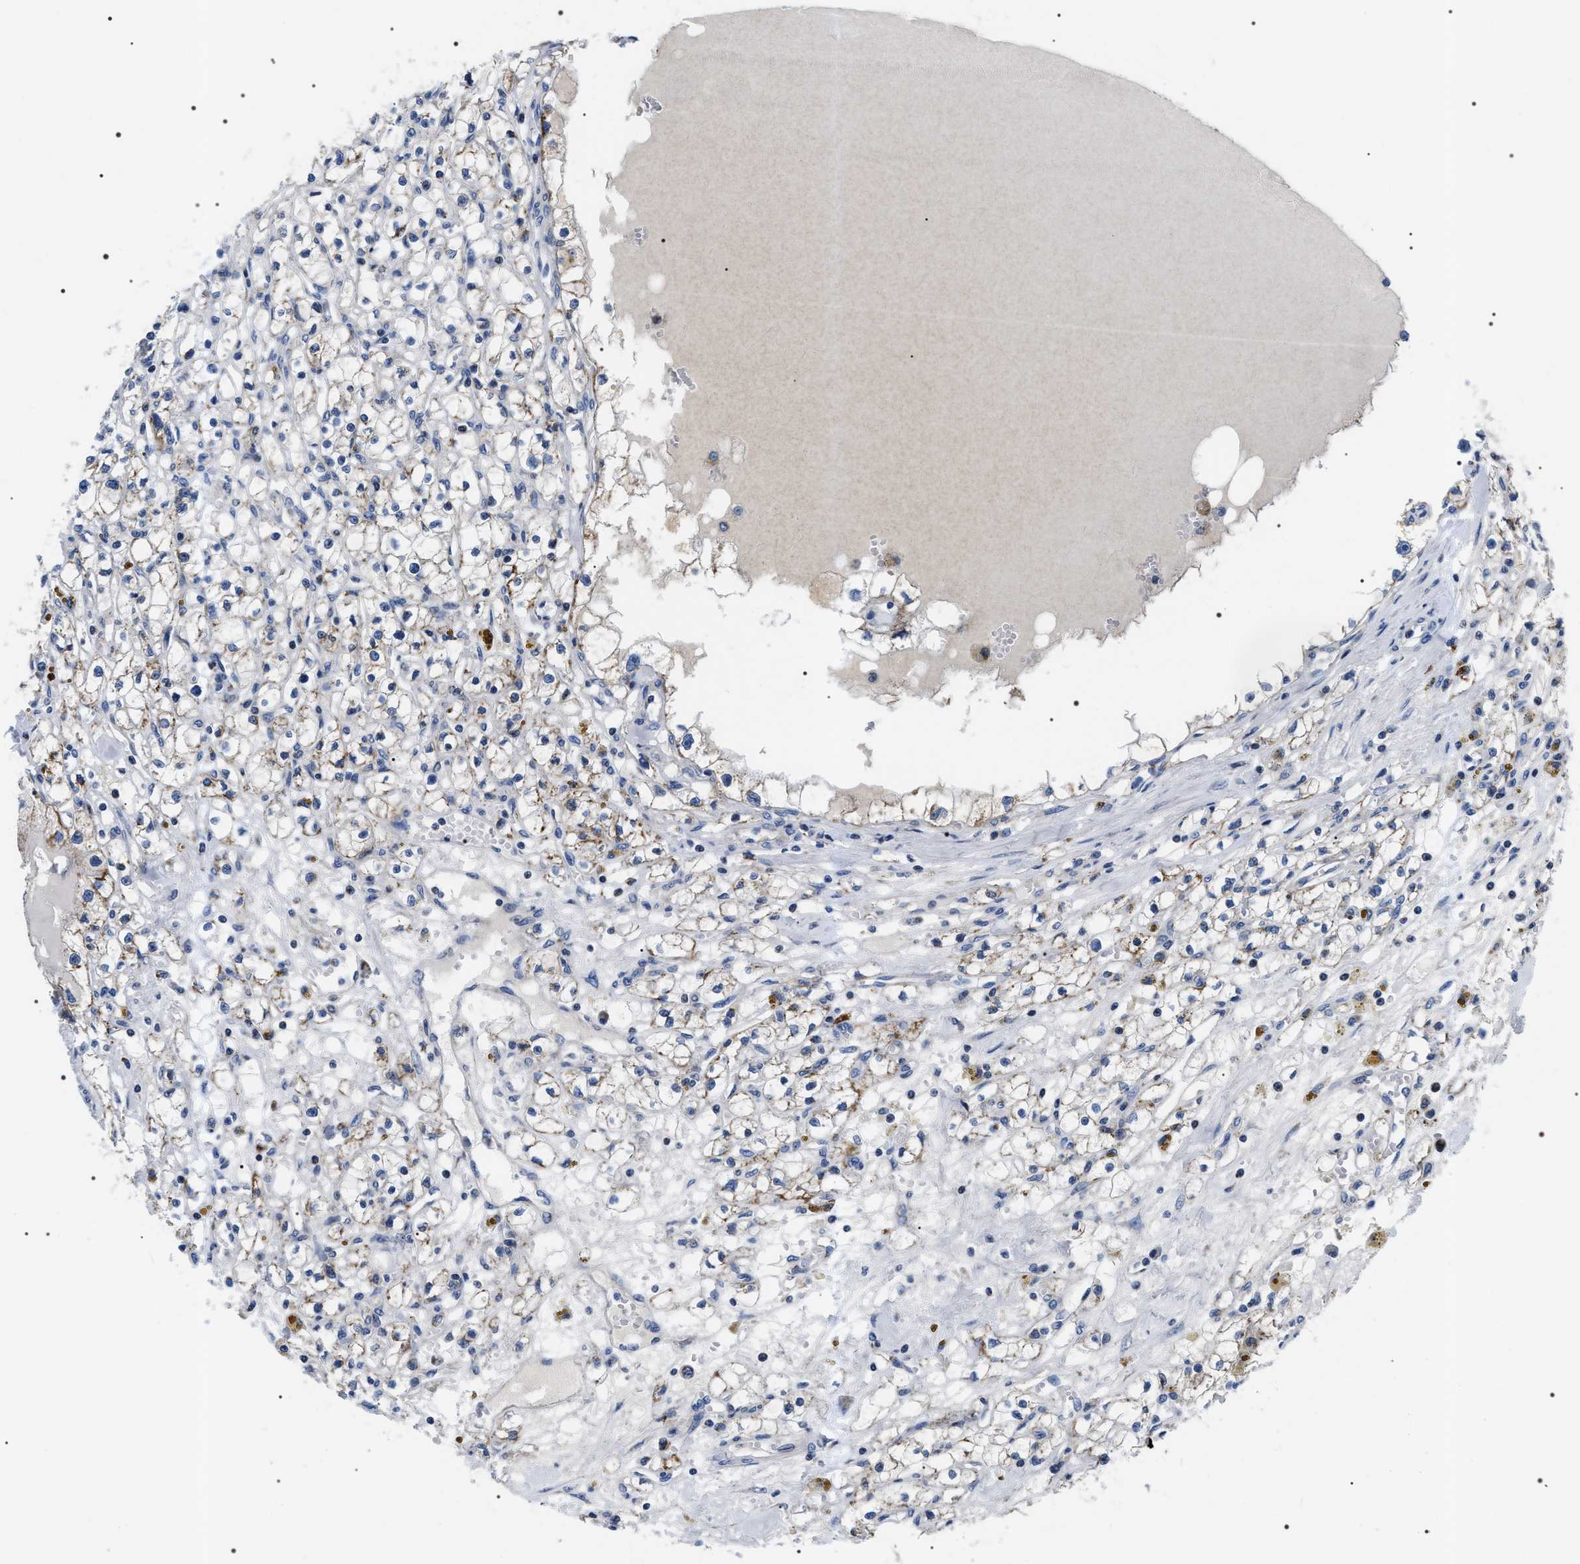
{"staining": {"intensity": "moderate", "quantity": "25%-75%", "location": "cytoplasmic/membranous"}, "tissue": "renal cancer", "cell_type": "Tumor cells", "image_type": "cancer", "snomed": [{"axis": "morphology", "description": "Adenocarcinoma, NOS"}, {"axis": "topography", "description": "Kidney"}], "caption": "Adenocarcinoma (renal) stained with a protein marker demonstrates moderate staining in tumor cells.", "gene": "NTMT1", "patient": {"sex": "male", "age": 56}}